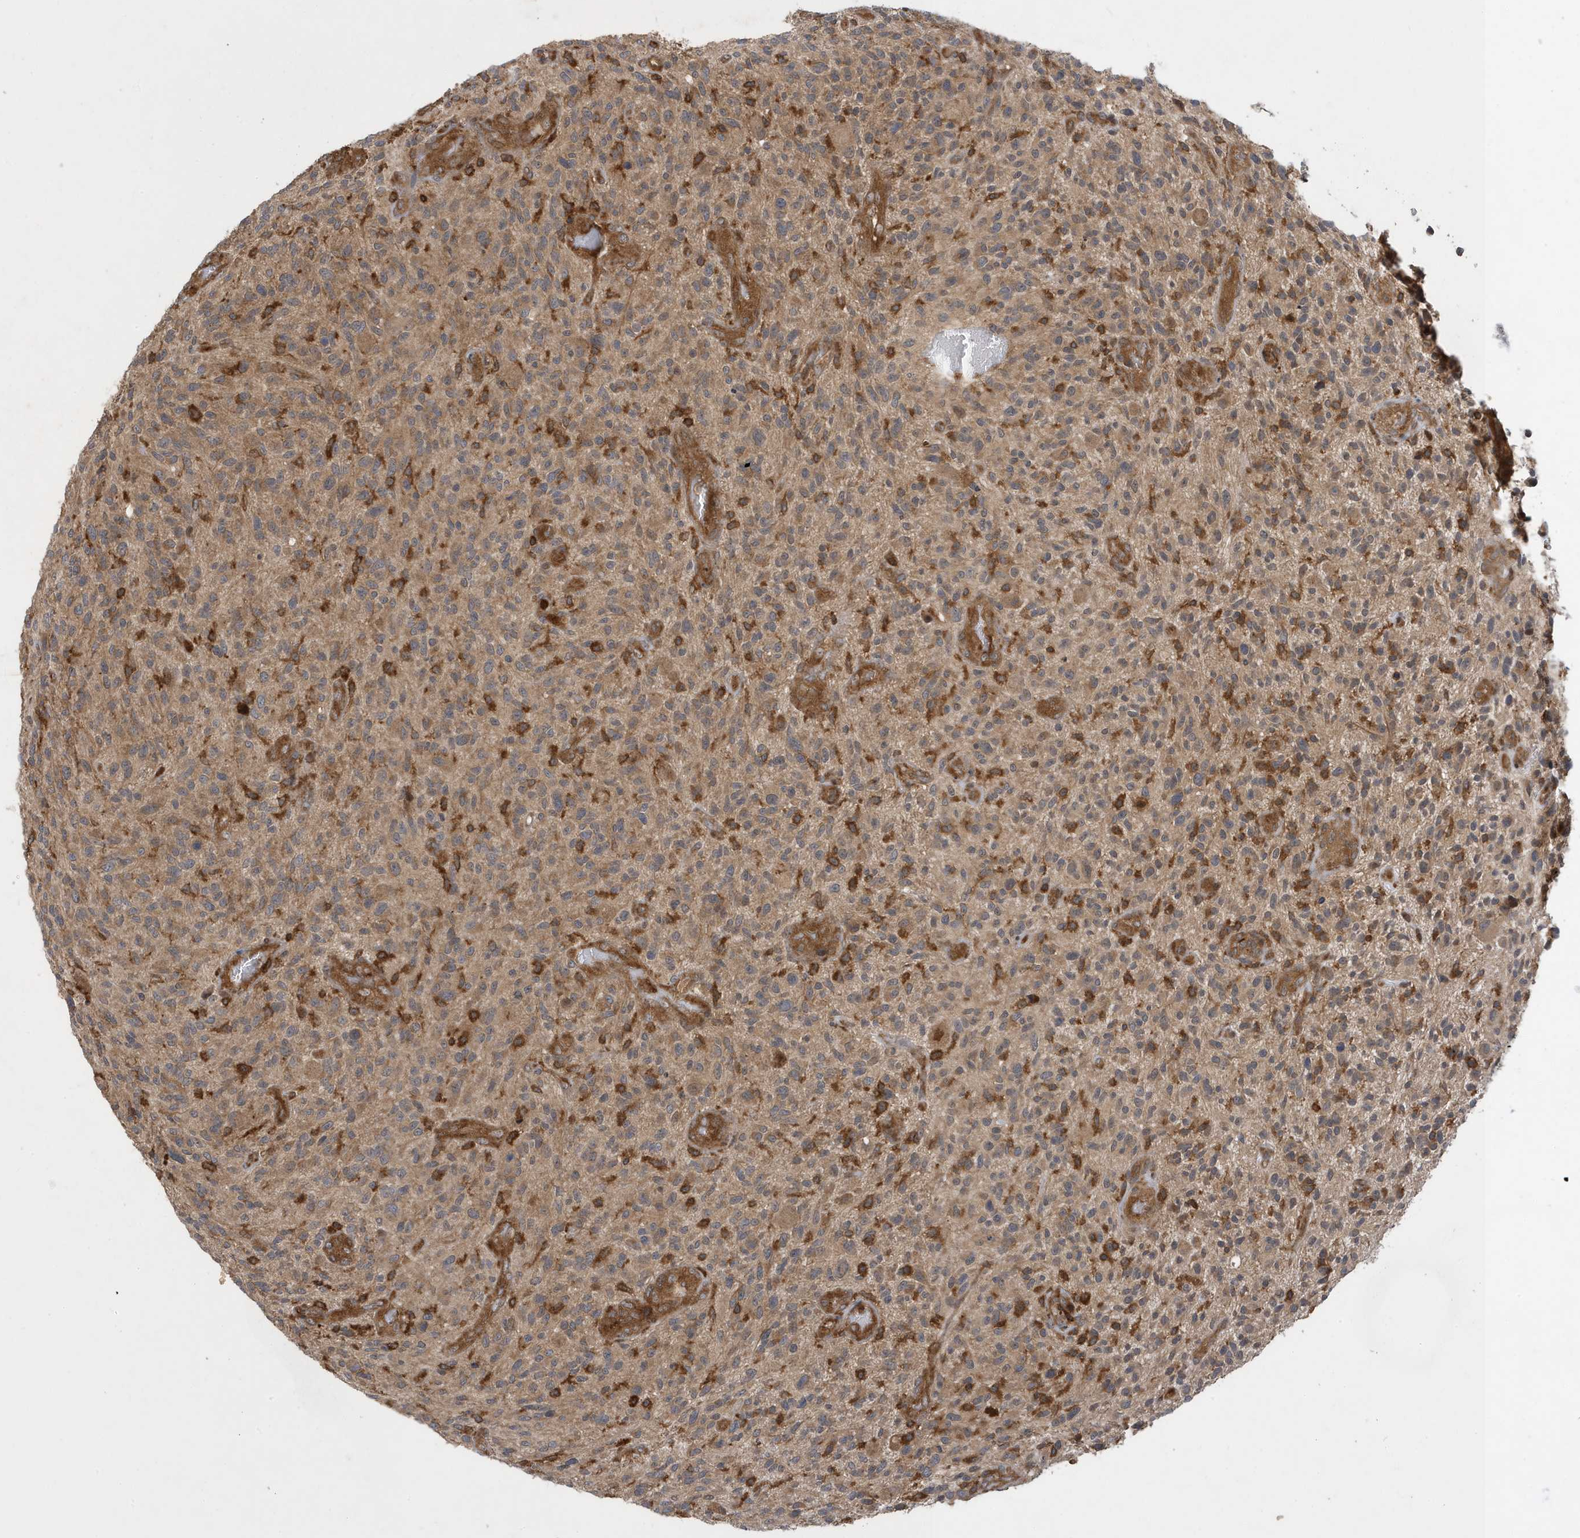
{"staining": {"intensity": "strong", "quantity": "<25%", "location": "cytoplasmic/membranous"}, "tissue": "glioma", "cell_type": "Tumor cells", "image_type": "cancer", "snomed": [{"axis": "morphology", "description": "Glioma, malignant, High grade"}, {"axis": "topography", "description": "Brain"}], "caption": "Brown immunohistochemical staining in malignant high-grade glioma shows strong cytoplasmic/membranous positivity in about <25% of tumor cells. The staining is performed using DAB (3,3'-diaminobenzidine) brown chromogen to label protein expression. The nuclei are counter-stained blue using hematoxylin.", "gene": "LAPTM4A", "patient": {"sex": "male", "age": 47}}